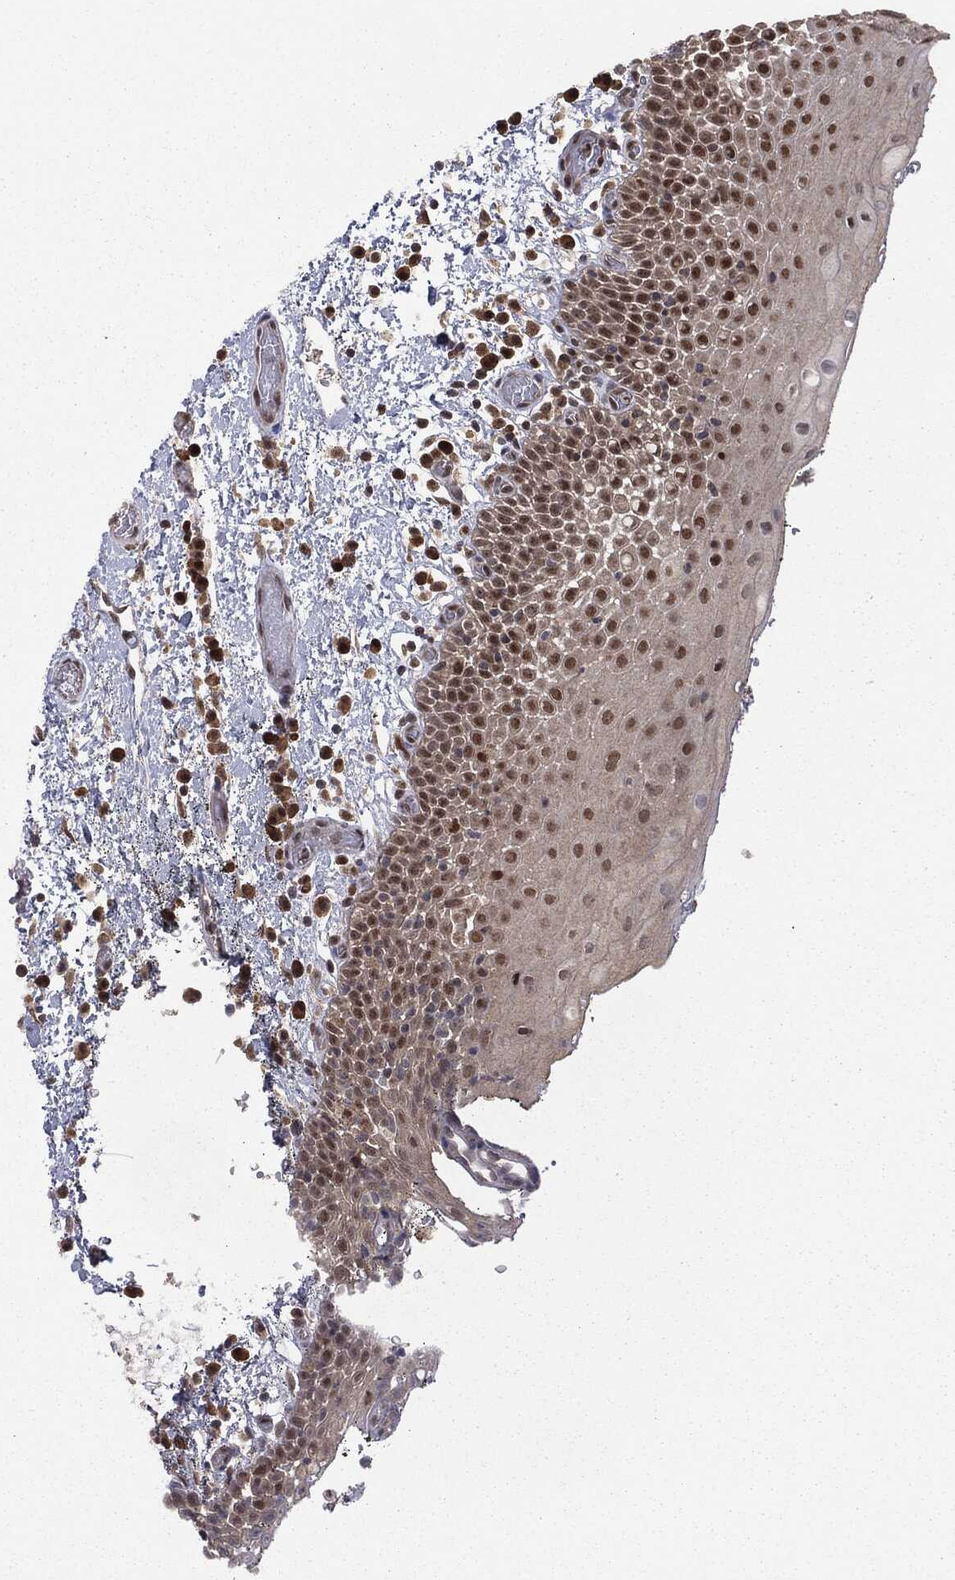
{"staining": {"intensity": "strong", "quantity": "25%-75%", "location": "nuclear"}, "tissue": "oral mucosa", "cell_type": "Squamous epithelial cells", "image_type": "normal", "snomed": [{"axis": "morphology", "description": "Normal tissue, NOS"}, {"axis": "morphology", "description": "Squamous cell carcinoma, NOS"}, {"axis": "topography", "description": "Oral tissue"}, {"axis": "topography", "description": "Tounge, NOS"}, {"axis": "topography", "description": "Head-Neck"}], "caption": "Immunohistochemistry (IHC) of normal oral mucosa exhibits high levels of strong nuclear positivity in about 25%-75% of squamous epithelial cells.", "gene": "JMJD6", "patient": {"sex": "female", "age": 80}}